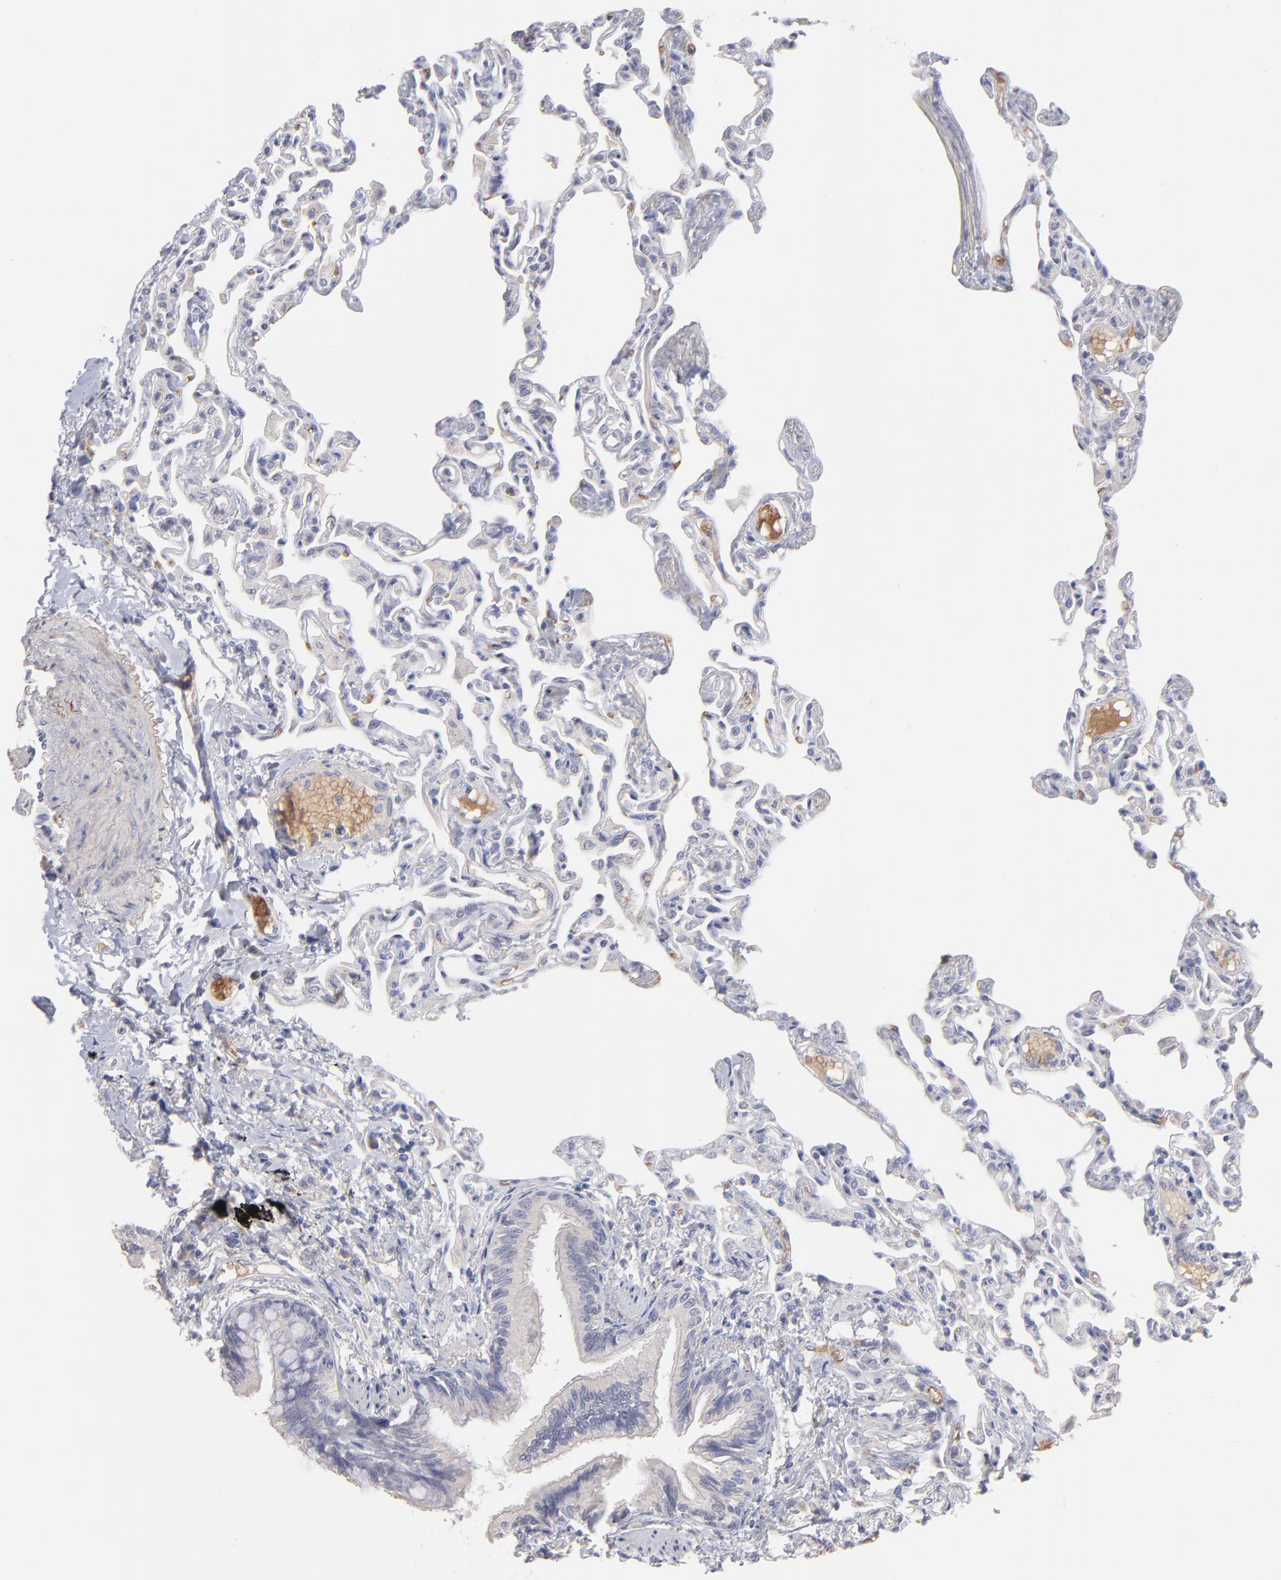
{"staining": {"intensity": "negative", "quantity": "none", "location": "none"}, "tissue": "lung", "cell_type": "Alveolar cells", "image_type": "normal", "snomed": [{"axis": "morphology", "description": "Normal tissue, NOS"}, {"axis": "topography", "description": "Lung"}], "caption": "This photomicrograph is of normal lung stained with immunohistochemistry to label a protein in brown with the nuclei are counter-stained blue. There is no positivity in alveolar cells. Brightfield microscopy of IHC stained with DAB (brown) and hematoxylin (blue), captured at high magnification.", "gene": "F13B", "patient": {"sex": "female", "age": 49}}